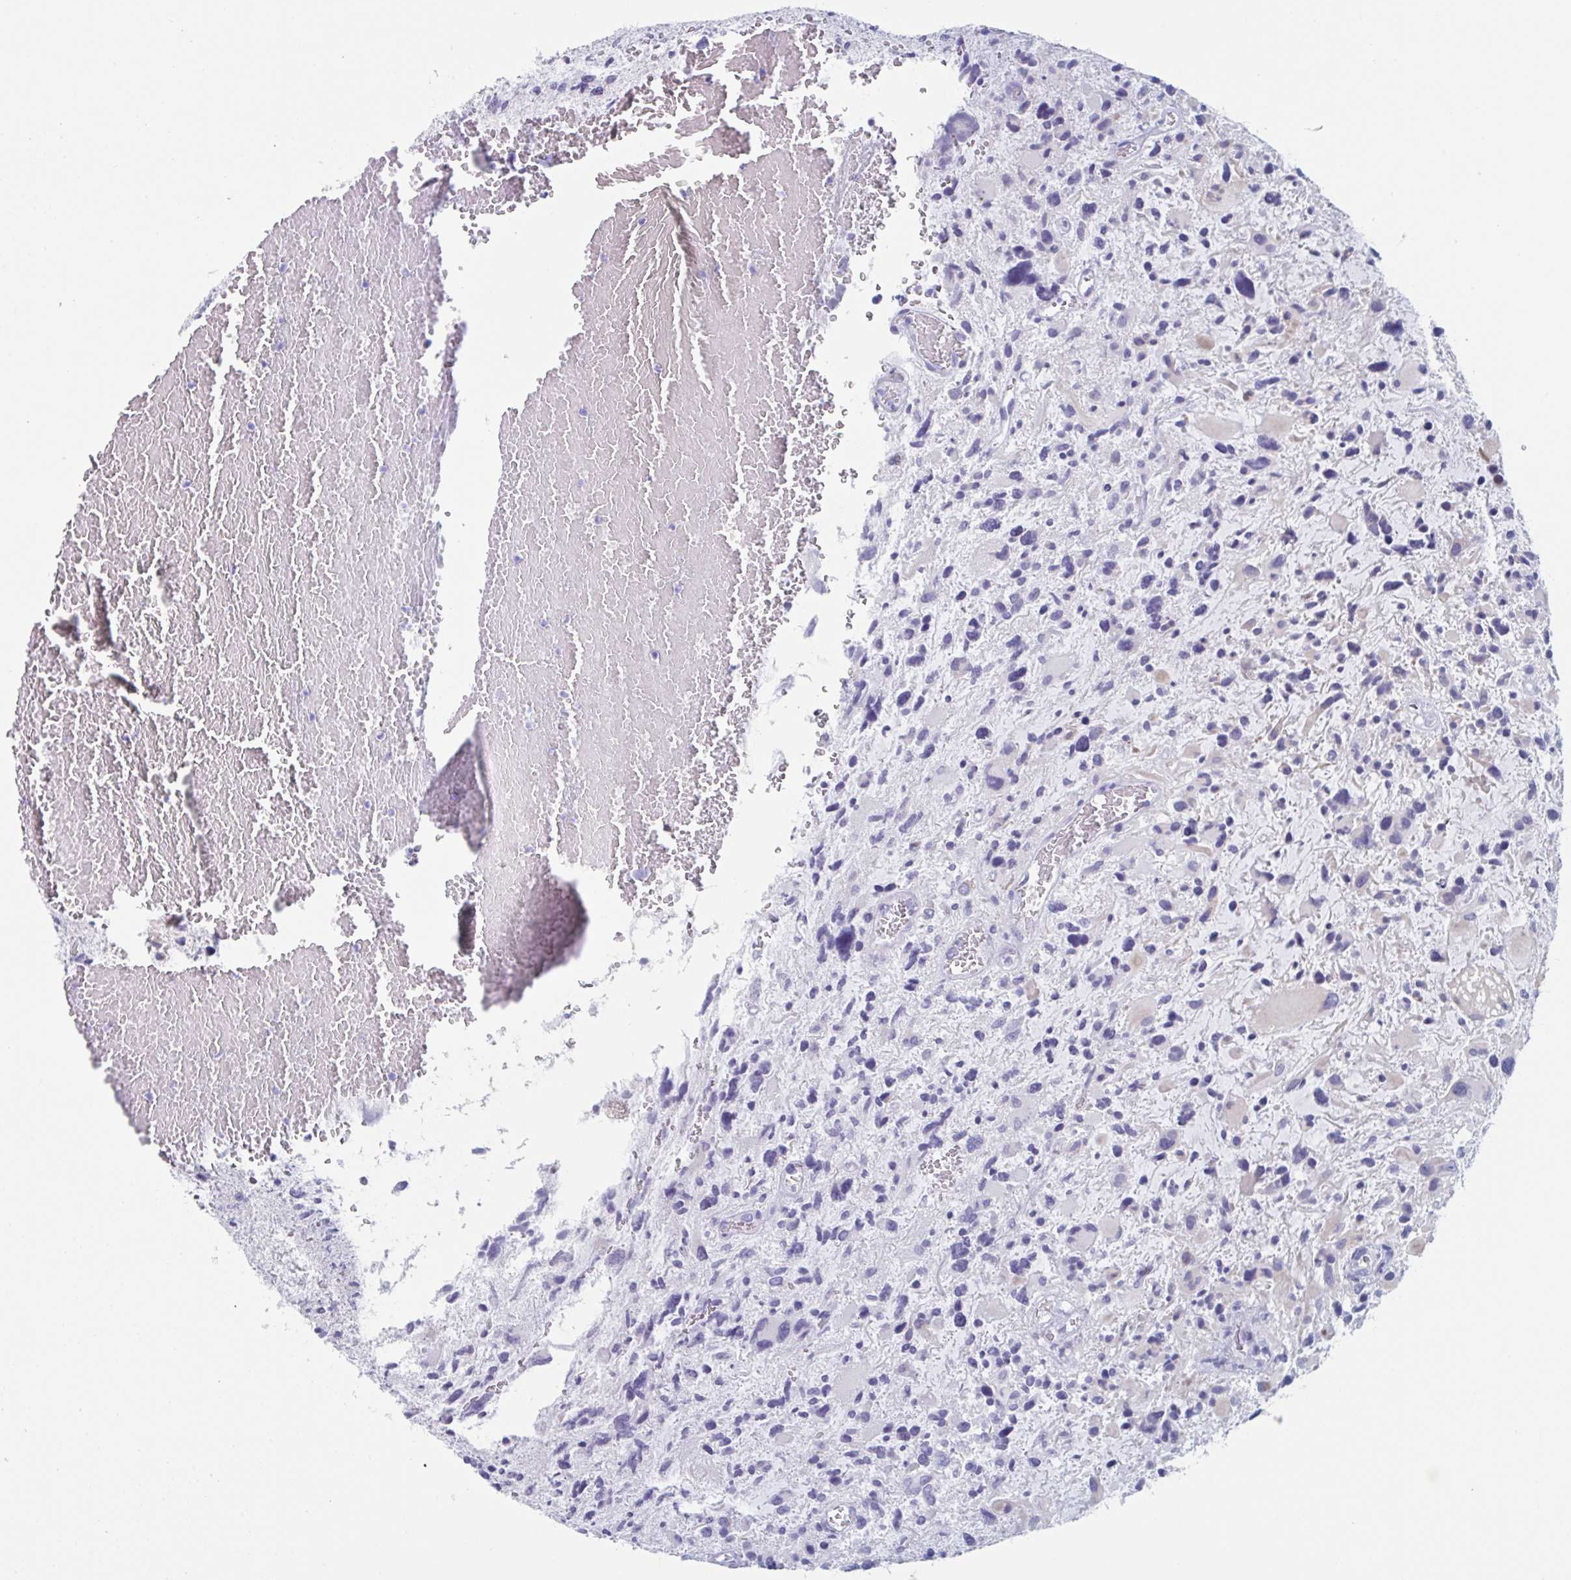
{"staining": {"intensity": "negative", "quantity": "none", "location": "none"}, "tissue": "glioma", "cell_type": "Tumor cells", "image_type": "cancer", "snomed": [{"axis": "morphology", "description": "Glioma, malignant, High grade"}, {"axis": "topography", "description": "Brain"}], "caption": "A histopathology image of human glioma is negative for staining in tumor cells. Nuclei are stained in blue.", "gene": "HSD11B2", "patient": {"sex": "female", "age": 11}}